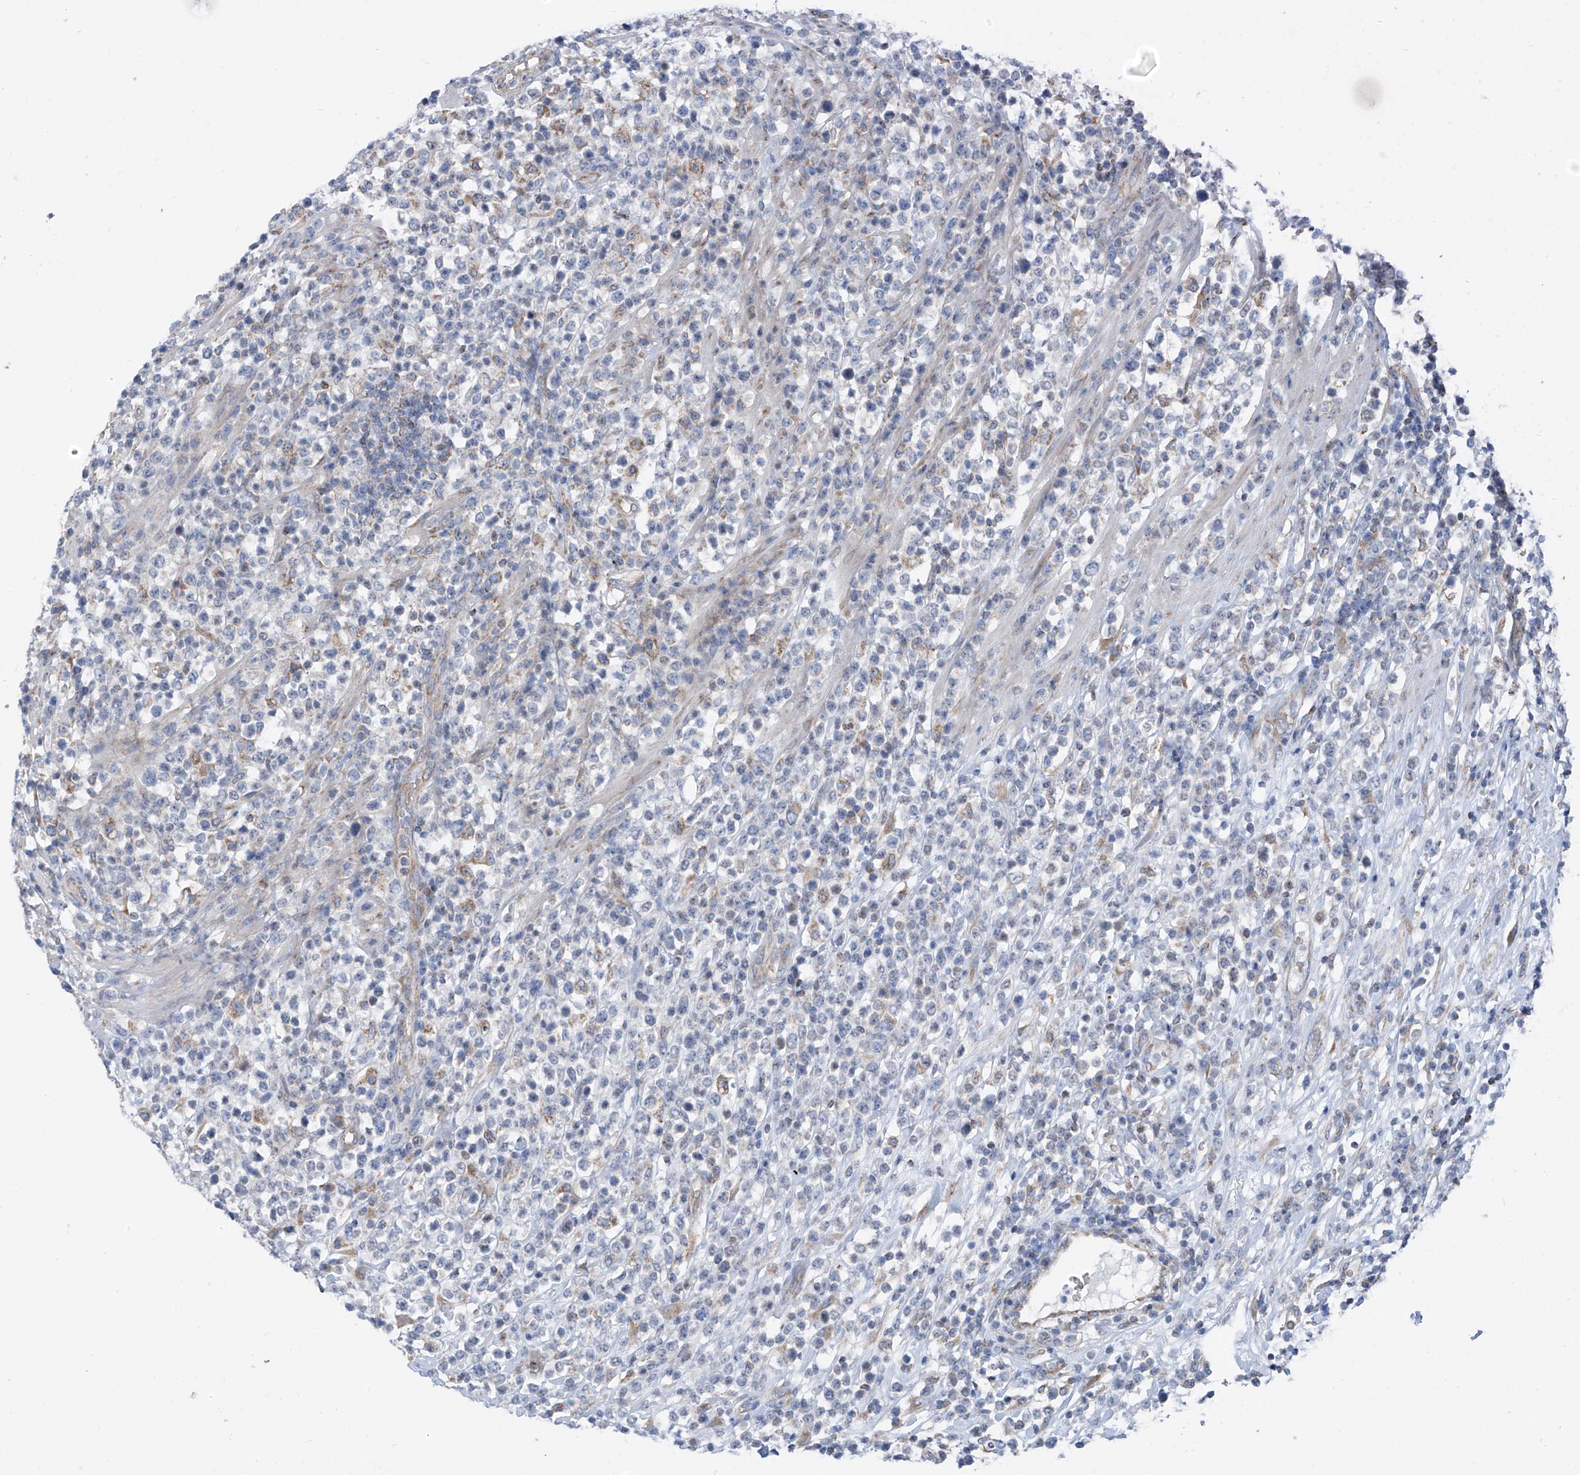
{"staining": {"intensity": "negative", "quantity": "none", "location": "none"}, "tissue": "lymphoma", "cell_type": "Tumor cells", "image_type": "cancer", "snomed": [{"axis": "morphology", "description": "Malignant lymphoma, non-Hodgkin's type, High grade"}, {"axis": "topography", "description": "Colon"}], "caption": "Immunohistochemical staining of lymphoma shows no significant staining in tumor cells. Nuclei are stained in blue.", "gene": "EOMES", "patient": {"sex": "female", "age": 53}}